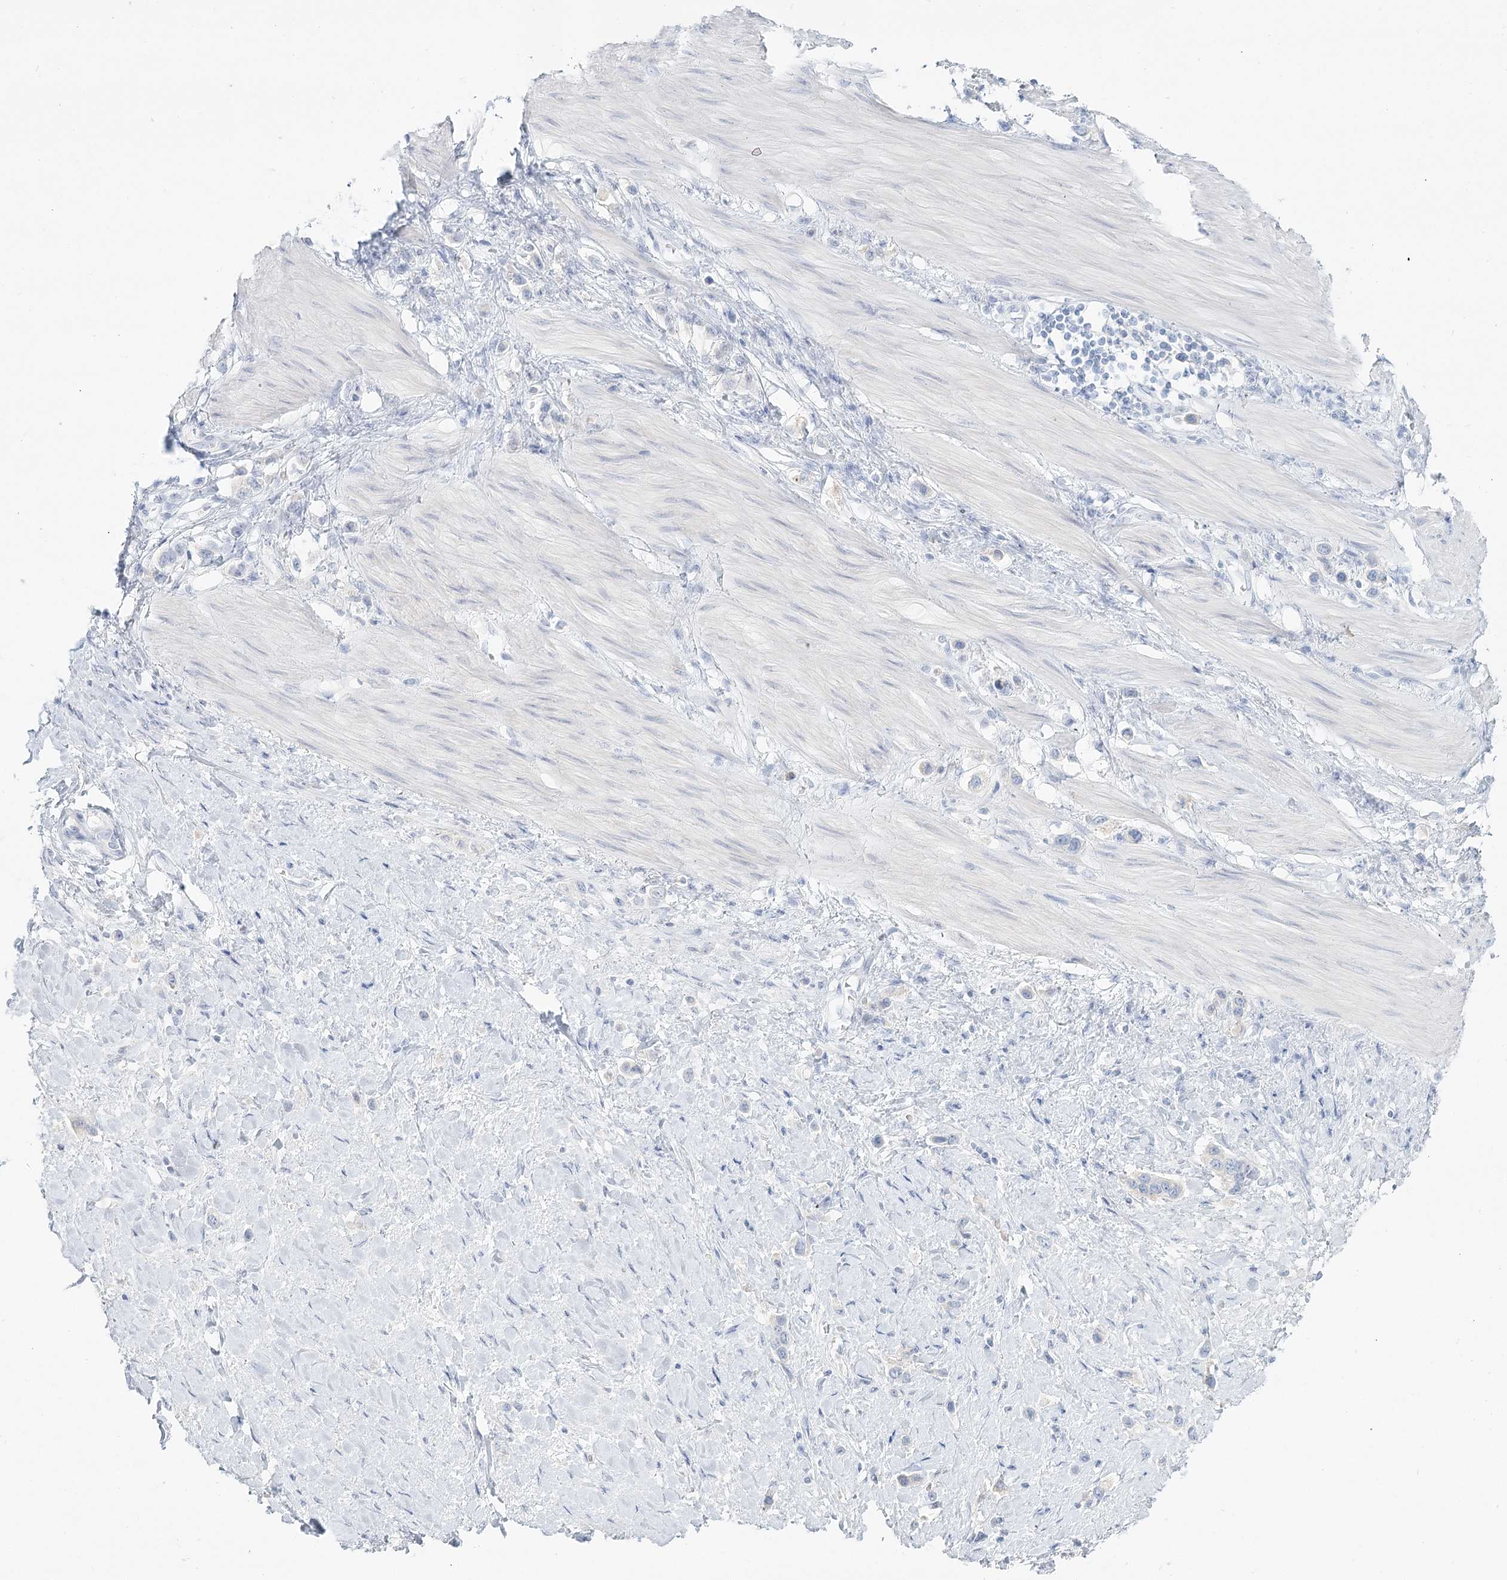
{"staining": {"intensity": "negative", "quantity": "none", "location": "none"}, "tissue": "stomach cancer", "cell_type": "Tumor cells", "image_type": "cancer", "snomed": [{"axis": "morphology", "description": "Adenocarcinoma, NOS"}, {"axis": "topography", "description": "Stomach"}], "caption": "The histopathology image exhibits no staining of tumor cells in stomach cancer (adenocarcinoma).", "gene": "DMGDH", "patient": {"sex": "female", "age": 65}}